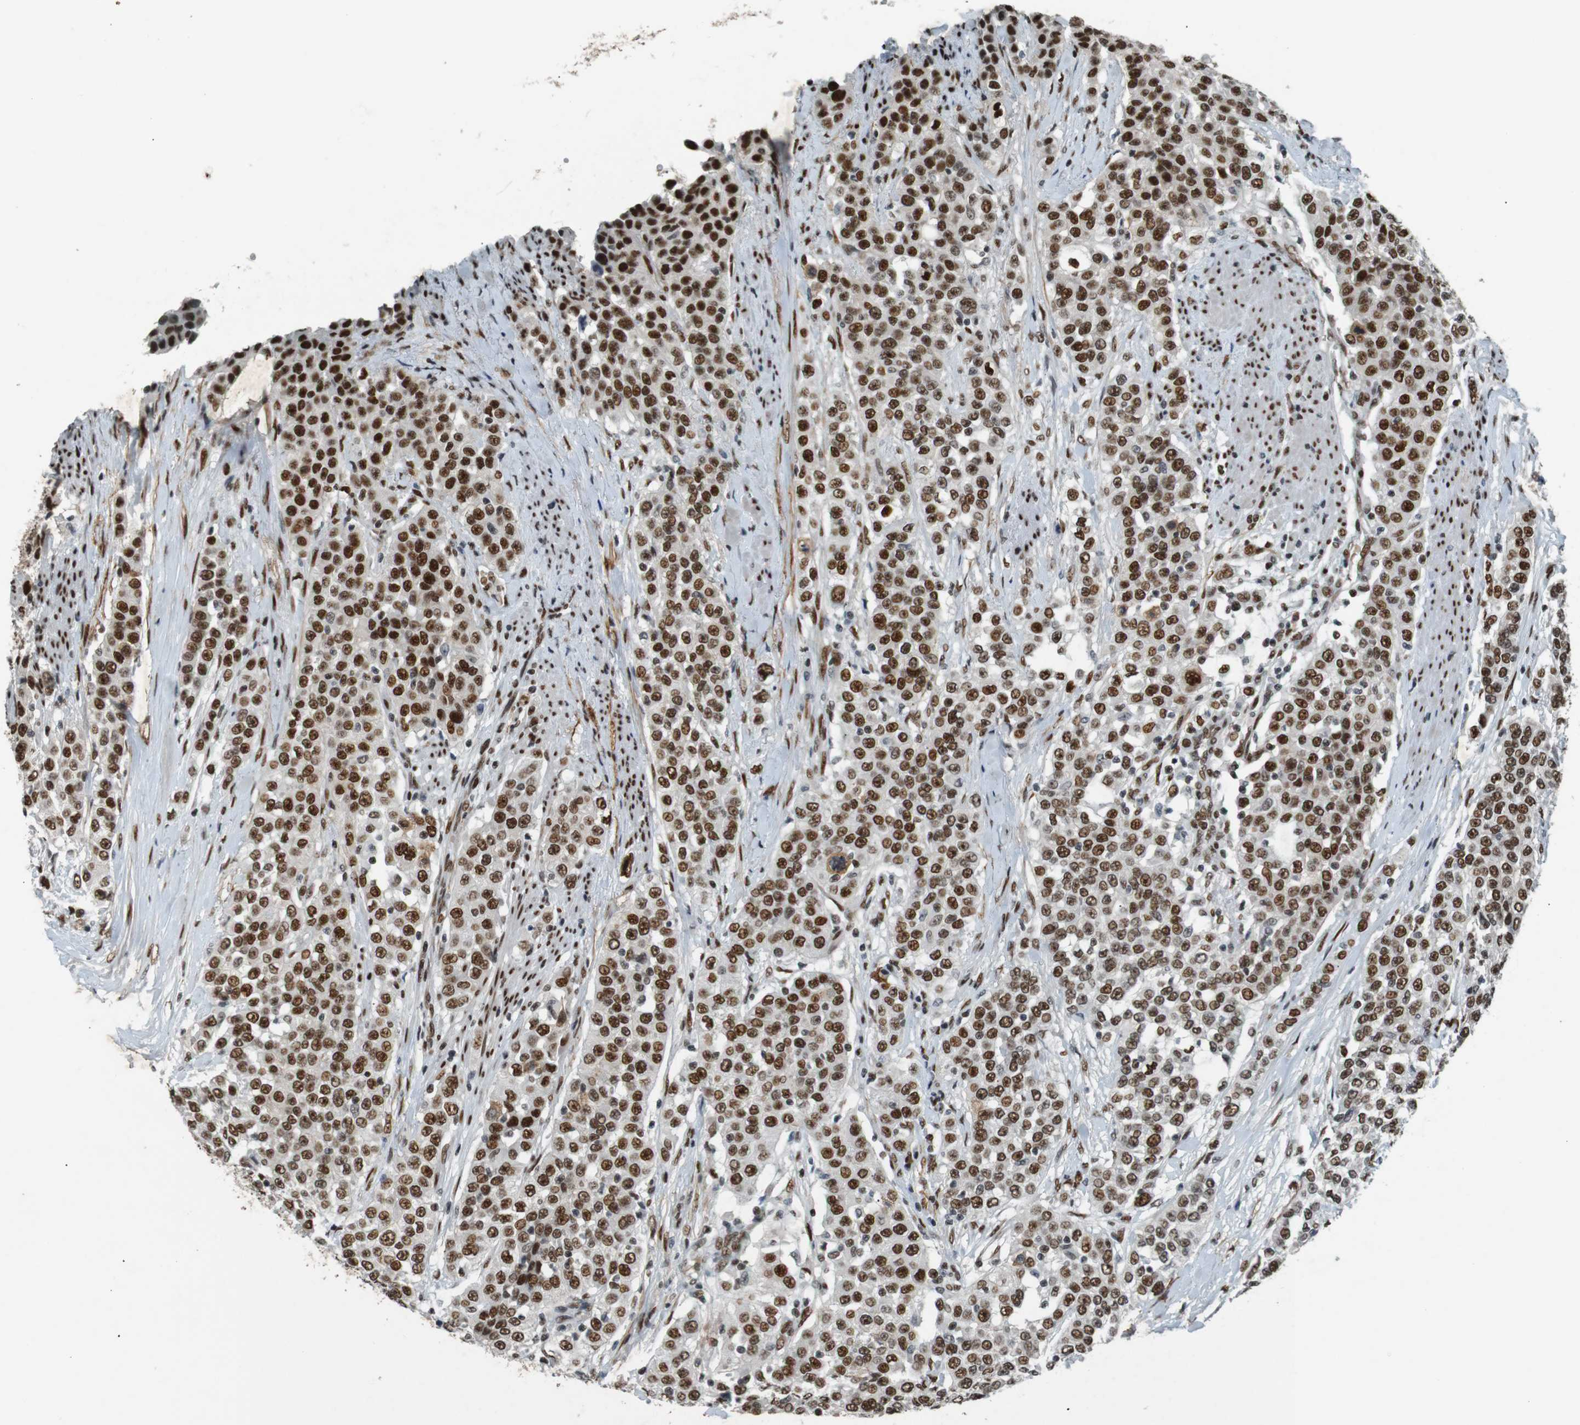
{"staining": {"intensity": "strong", "quantity": ">75%", "location": "nuclear"}, "tissue": "urothelial cancer", "cell_type": "Tumor cells", "image_type": "cancer", "snomed": [{"axis": "morphology", "description": "Urothelial carcinoma, High grade"}, {"axis": "topography", "description": "Urinary bladder"}], "caption": "About >75% of tumor cells in human urothelial cancer show strong nuclear protein staining as visualized by brown immunohistochemical staining.", "gene": "HEXIM1", "patient": {"sex": "female", "age": 80}}